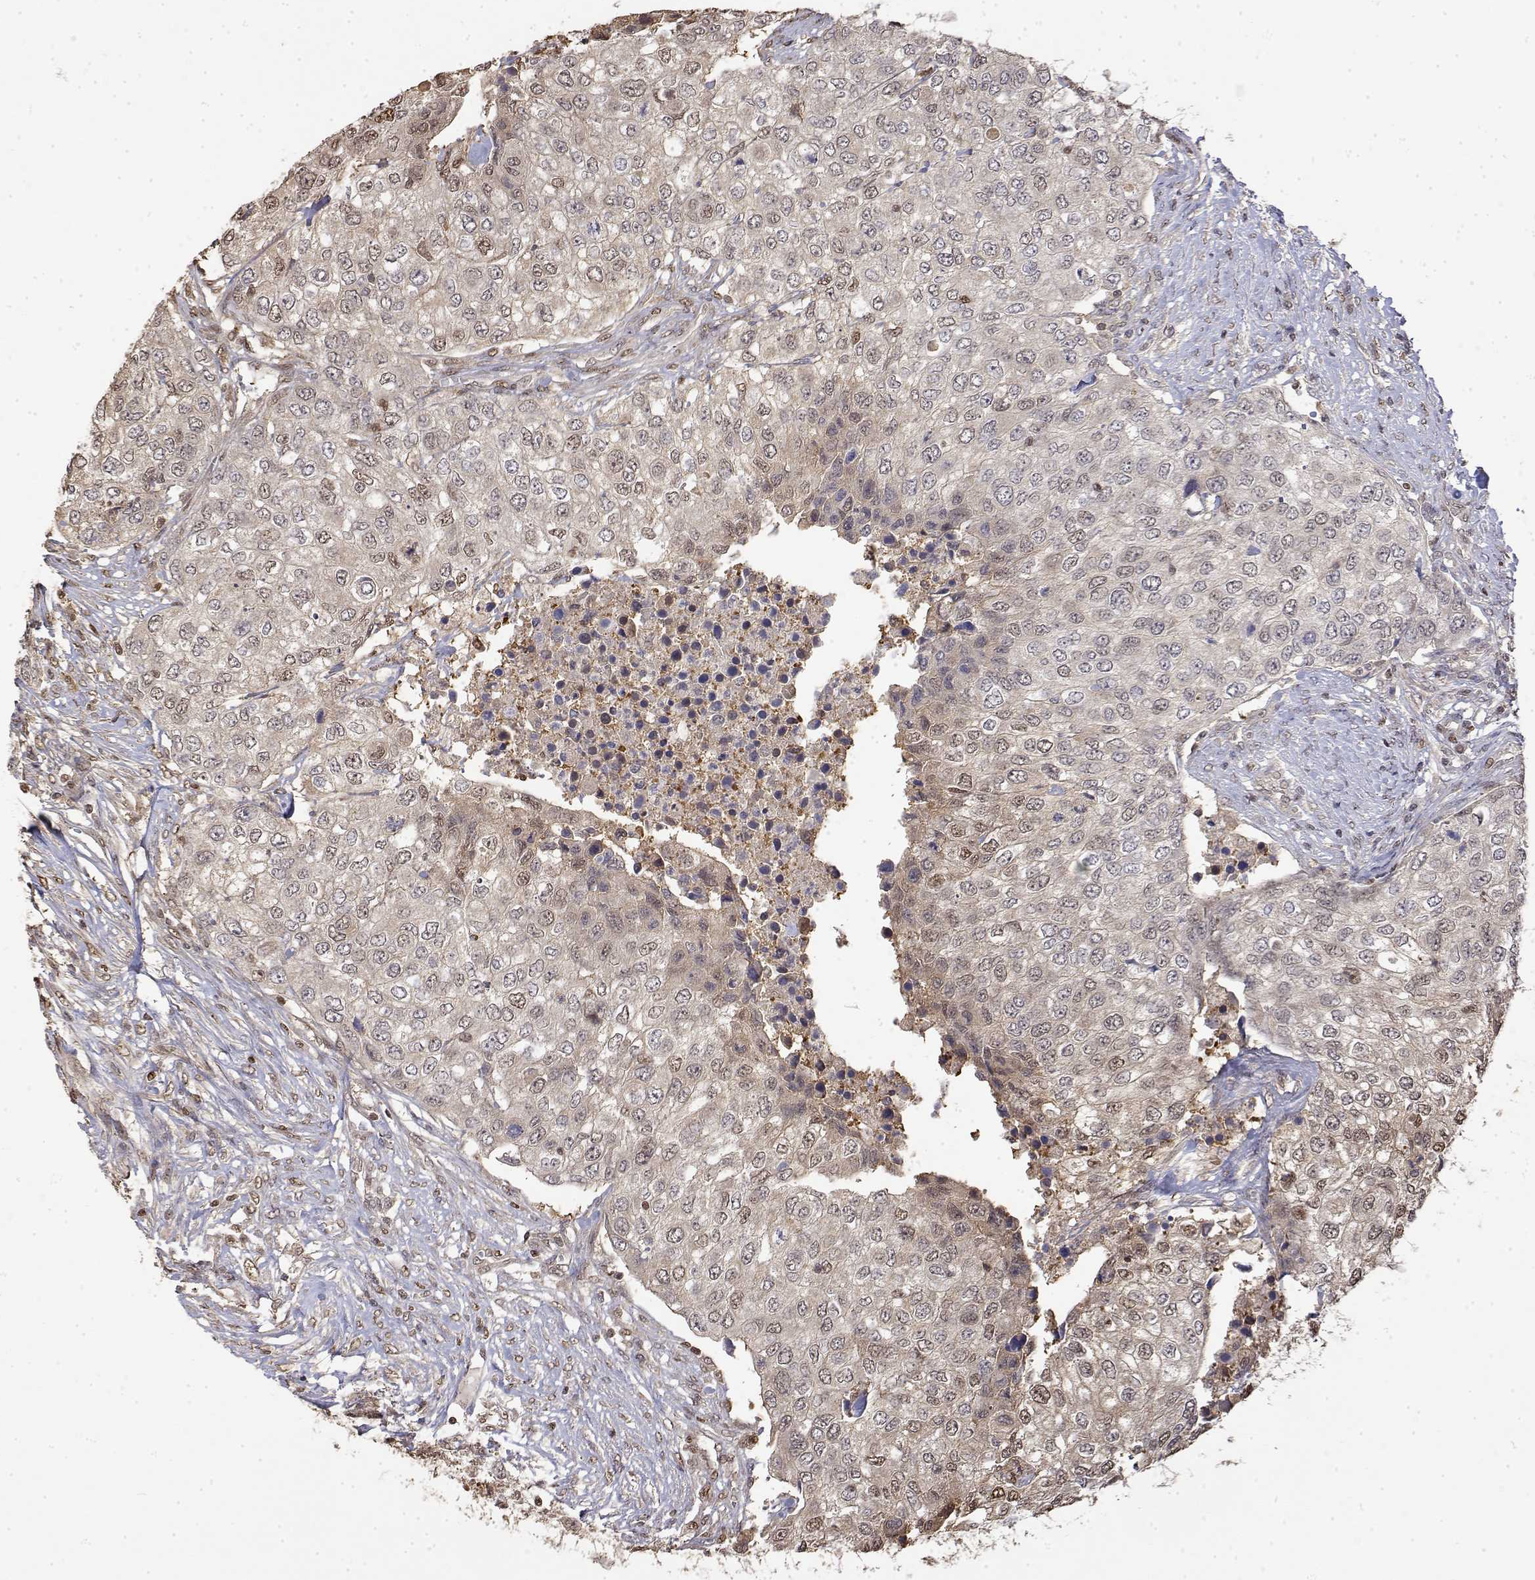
{"staining": {"intensity": "weak", "quantity": "<25%", "location": "nuclear"}, "tissue": "urothelial cancer", "cell_type": "Tumor cells", "image_type": "cancer", "snomed": [{"axis": "morphology", "description": "Urothelial carcinoma, High grade"}, {"axis": "topography", "description": "Urinary bladder"}], "caption": "Urothelial cancer was stained to show a protein in brown. There is no significant positivity in tumor cells. Nuclei are stained in blue.", "gene": "TPI1", "patient": {"sex": "female", "age": 78}}